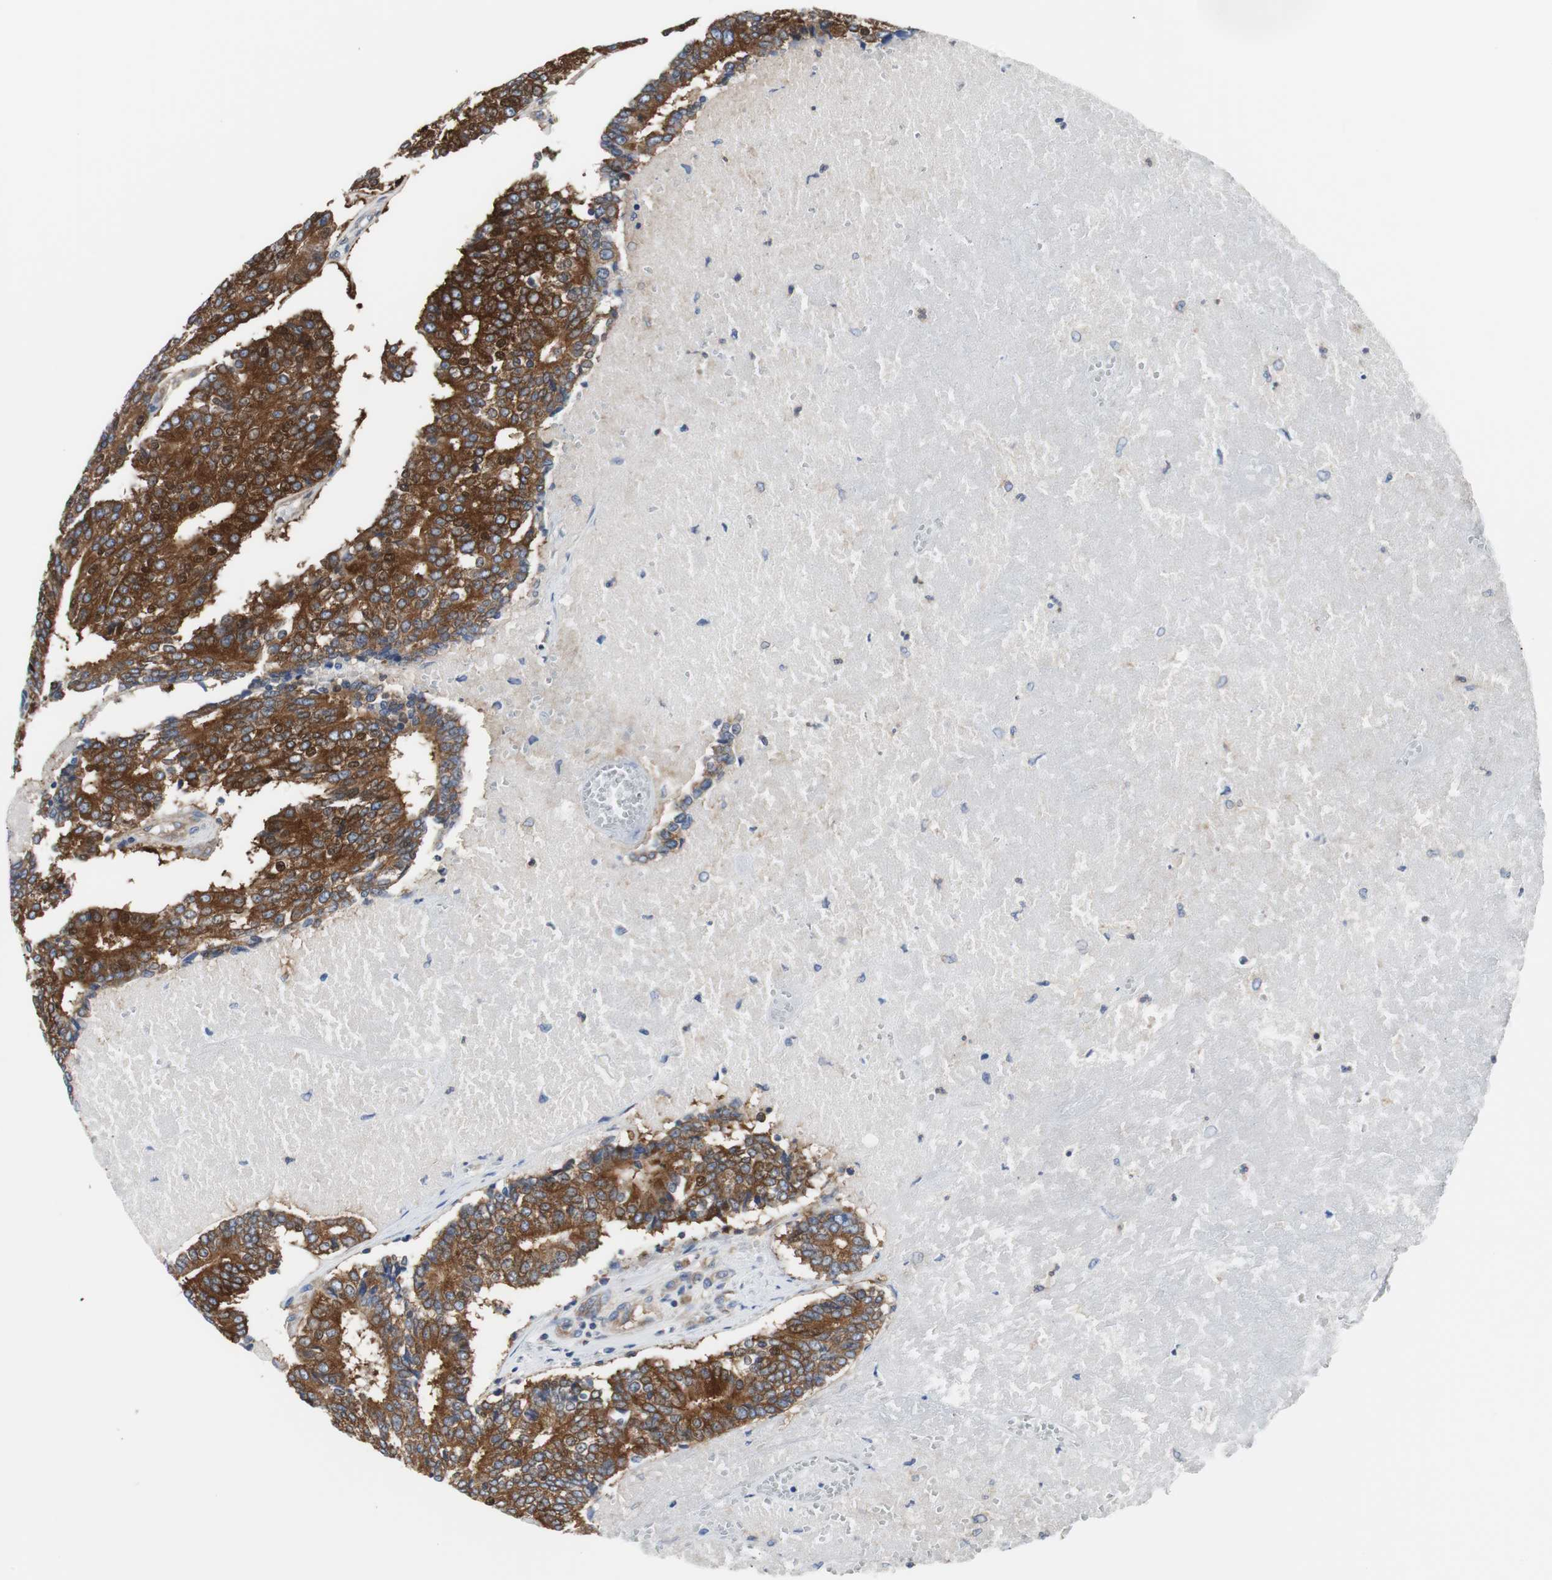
{"staining": {"intensity": "strong", "quantity": ">75%", "location": "cytoplasmic/membranous"}, "tissue": "prostate cancer", "cell_type": "Tumor cells", "image_type": "cancer", "snomed": [{"axis": "morphology", "description": "Adenocarcinoma, High grade"}, {"axis": "topography", "description": "Prostate"}], "caption": "Protein expression analysis of prostate high-grade adenocarcinoma displays strong cytoplasmic/membranous expression in approximately >75% of tumor cells. (Brightfield microscopy of DAB IHC at high magnification).", "gene": "BRAF", "patient": {"sex": "male", "age": 55}}